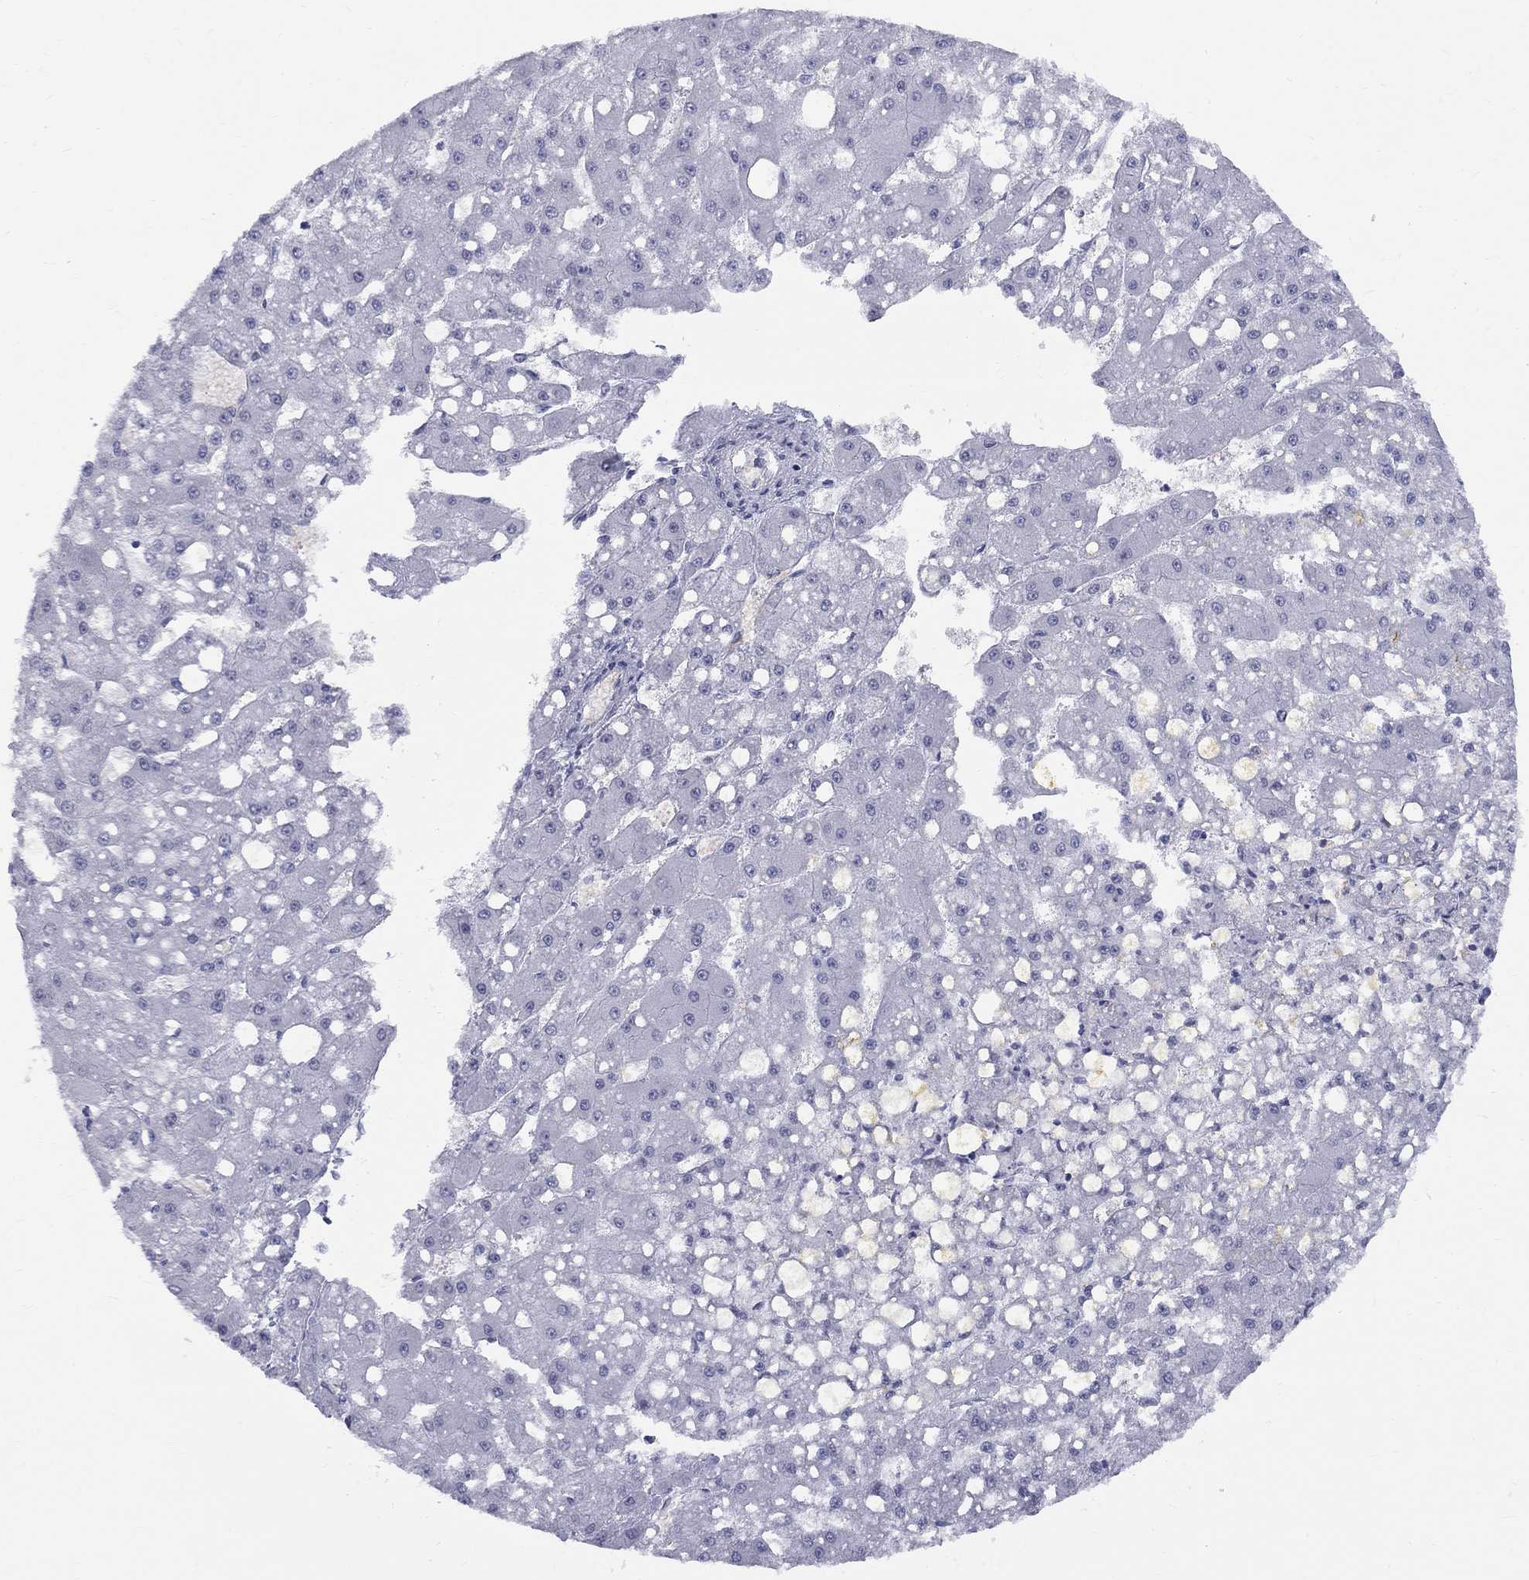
{"staining": {"intensity": "negative", "quantity": "none", "location": "none"}, "tissue": "liver cancer", "cell_type": "Tumor cells", "image_type": "cancer", "snomed": [{"axis": "morphology", "description": "Carcinoma, Hepatocellular, NOS"}, {"axis": "topography", "description": "Liver"}], "caption": "The micrograph reveals no staining of tumor cells in hepatocellular carcinoma (liver).", "gene": "DMTN", "patient": {"sex": "male", "age": 67}}